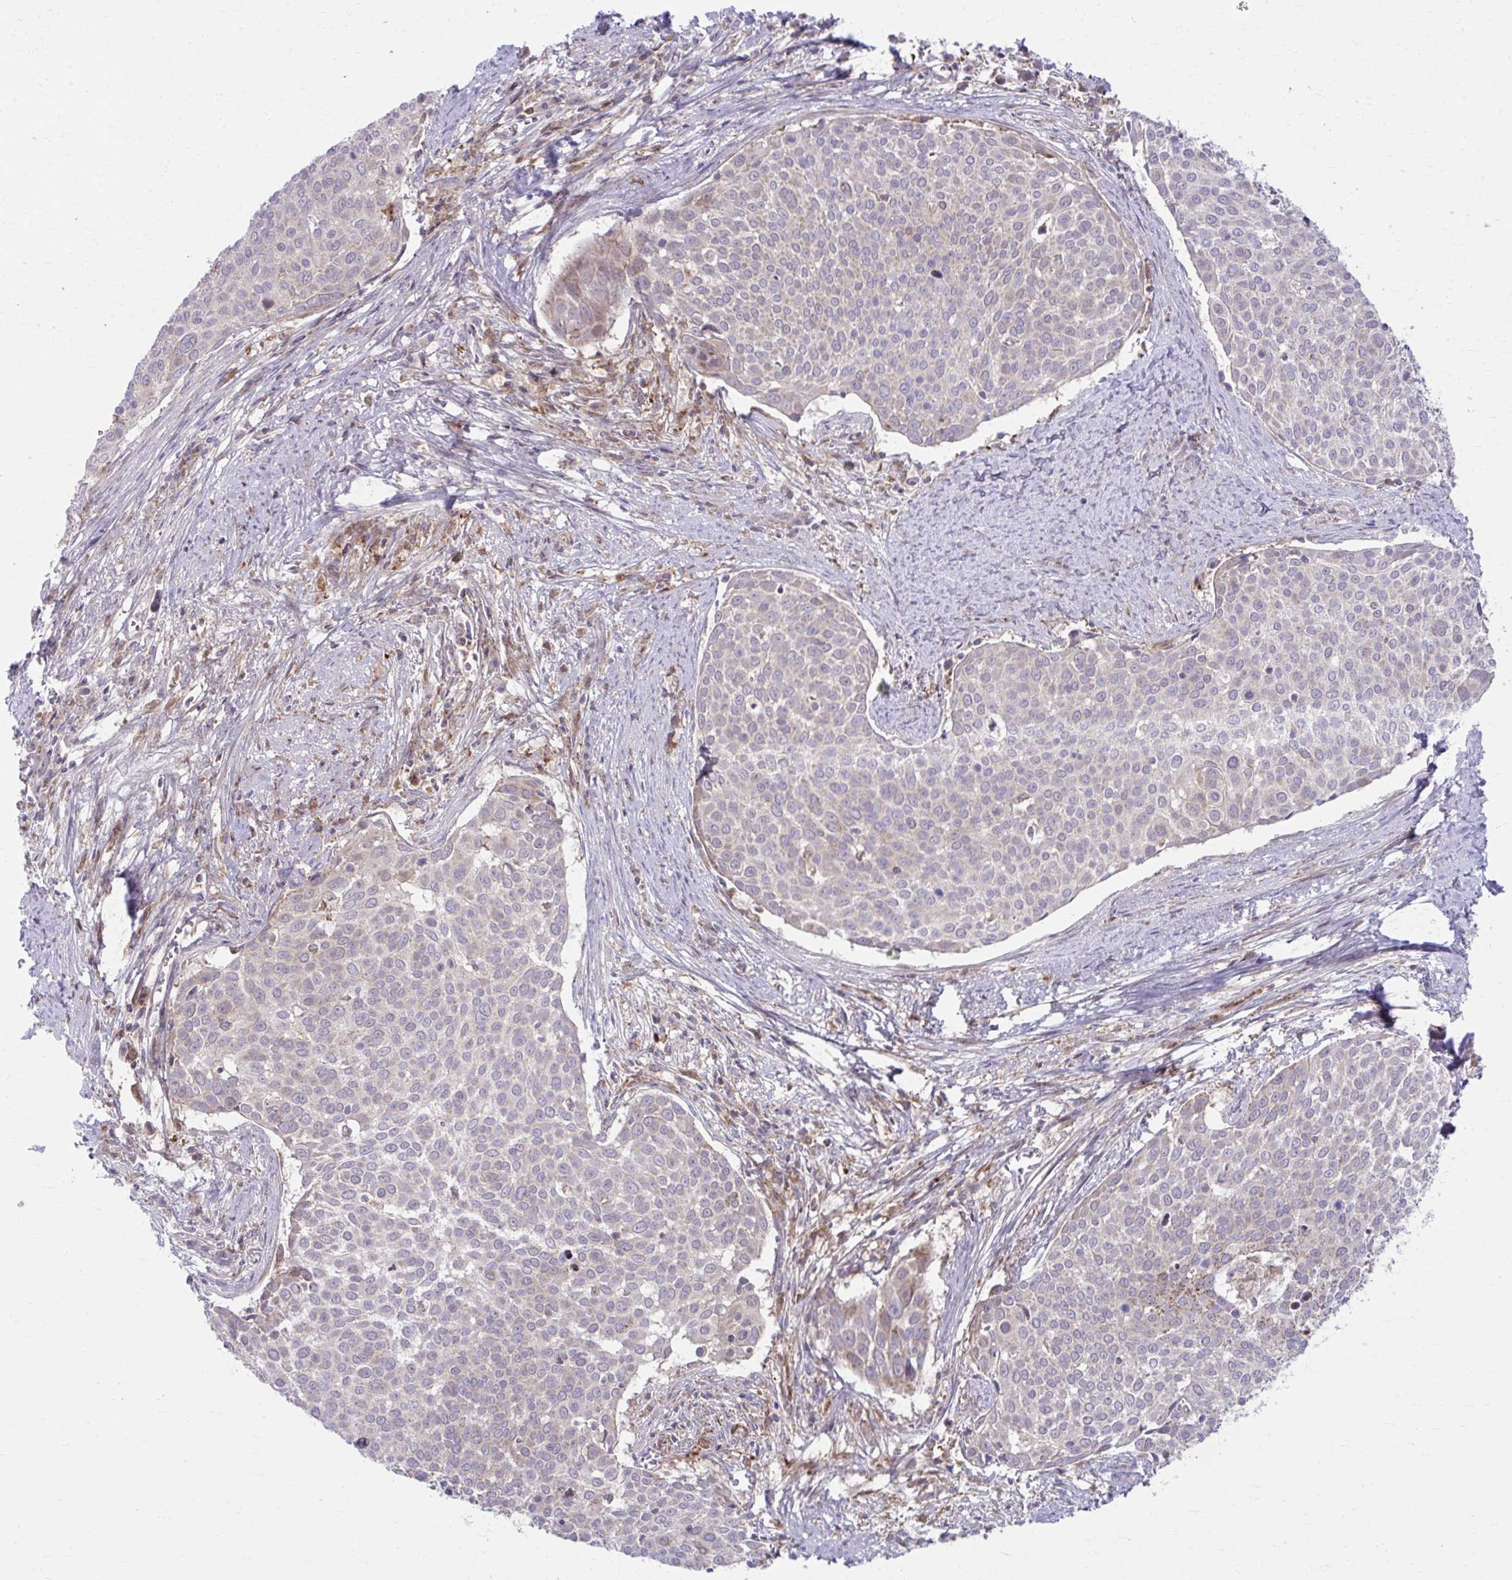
{"staining": {"intensity": "negative", "quantity": "none", "location": "none"}, "tissue": "cervical cancer", "cell_type": "Tumor cells", "image_type": "cancer", "snomed": [{"axis": "morphology", "description": "Squamous cell carcinoma, NOS"}, {"axis": "topography", "description": "Cervix"}], "caption": "The IHC histopathology image has no significant expression in tumor cells of squamous cell carcinoma (cervical) tissue.", "gene": "C16orf54", "patient": {"sex": "female", "age": 39}}